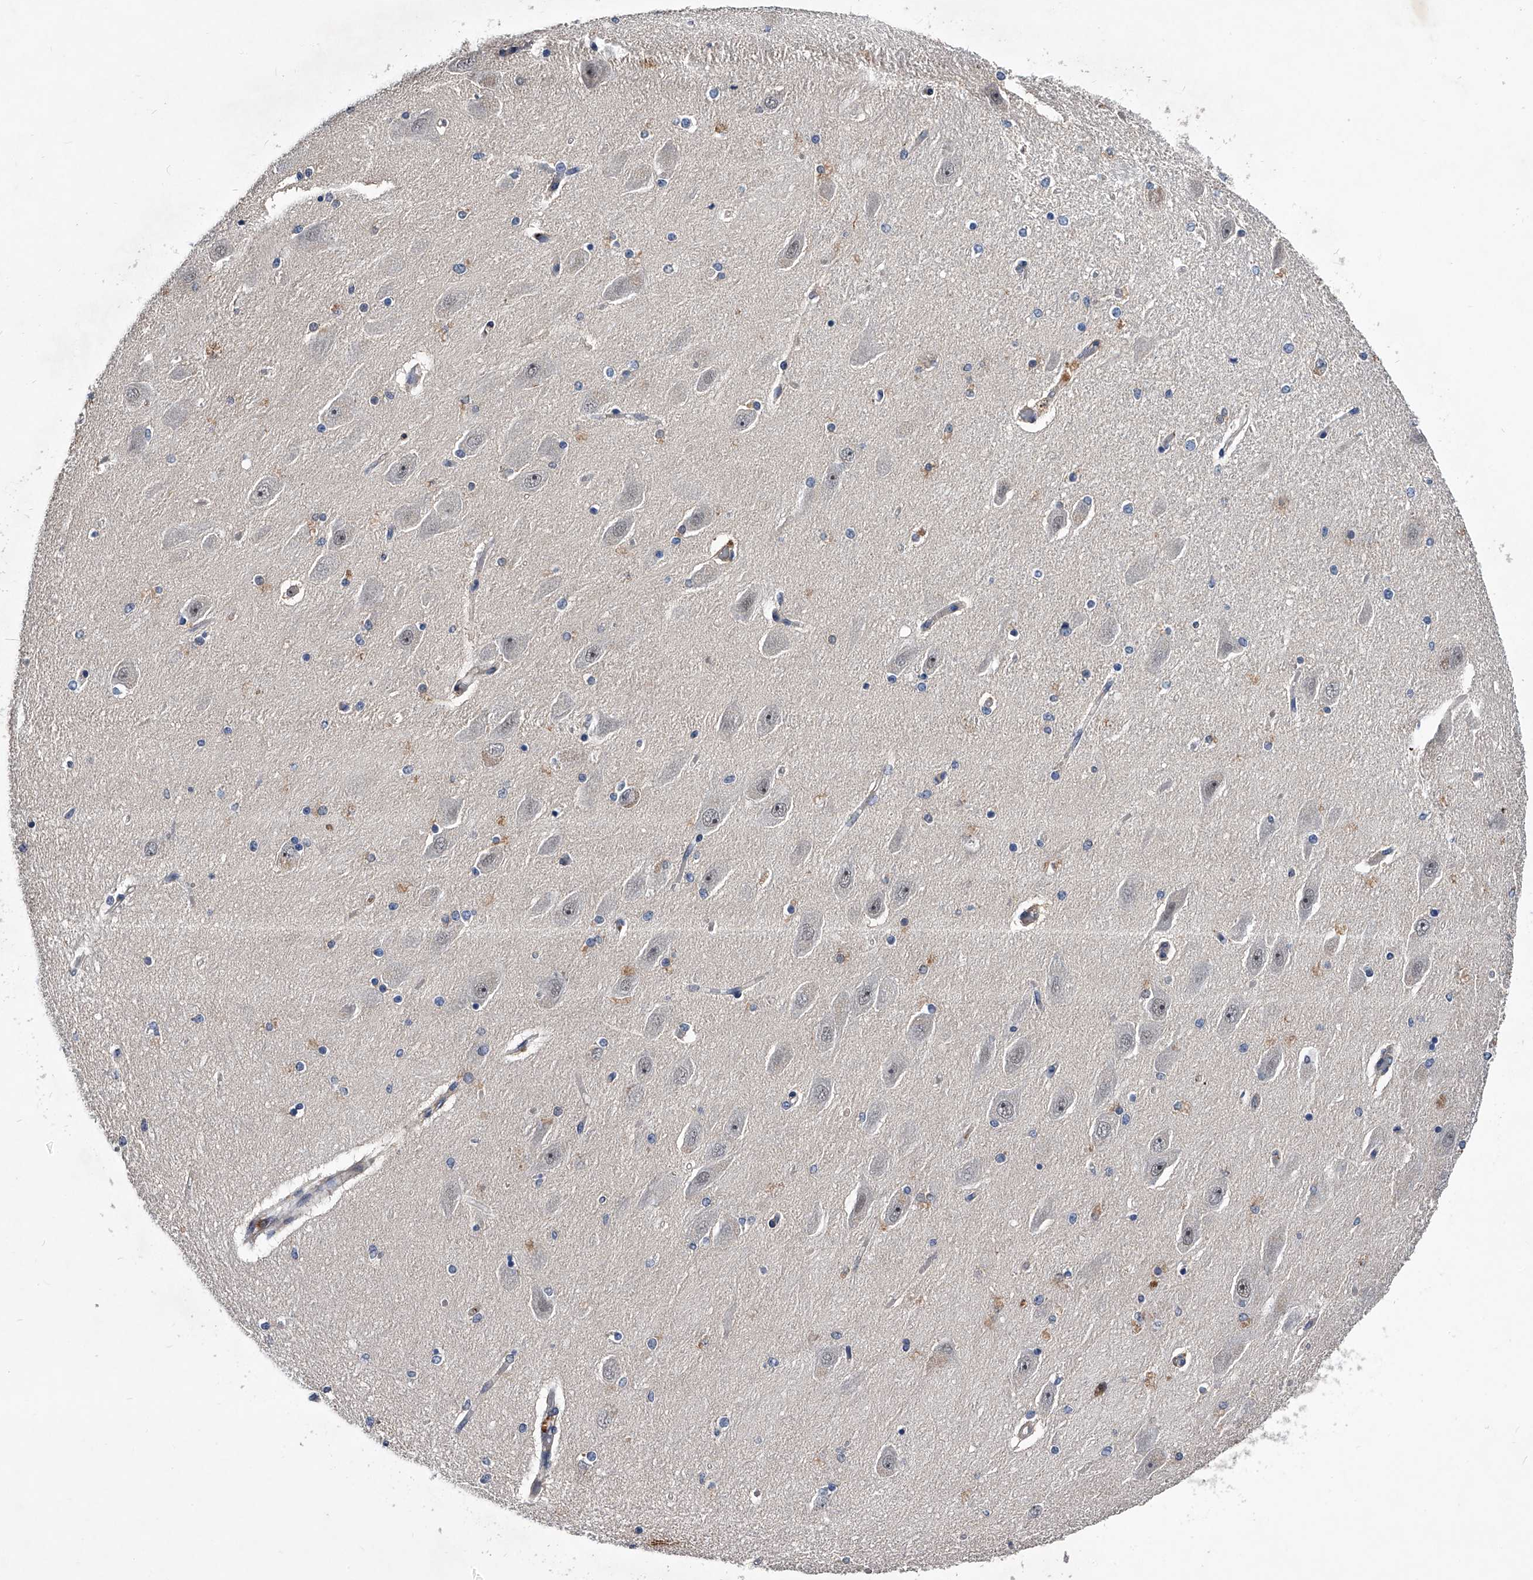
{"staining": {"intensity": "negative", "quantity": "none", "location": "none"}, "tissue": "hippocampus", "cell_type": "Glial cells", "image_type": "normal", "snomed": [{"axis": "morphology", "description": "Normal tissue, NOS"}, {"axis": "topography", "description": "Hippocampus"}], "caption": "Immunohistochemical staining of benign hippocampus reveals no significant staining in glial cells. (DAB immunohistochemistry, high magnification).", "gene": "ZNF30", "patient": {"sex": "female", "age": 54}}